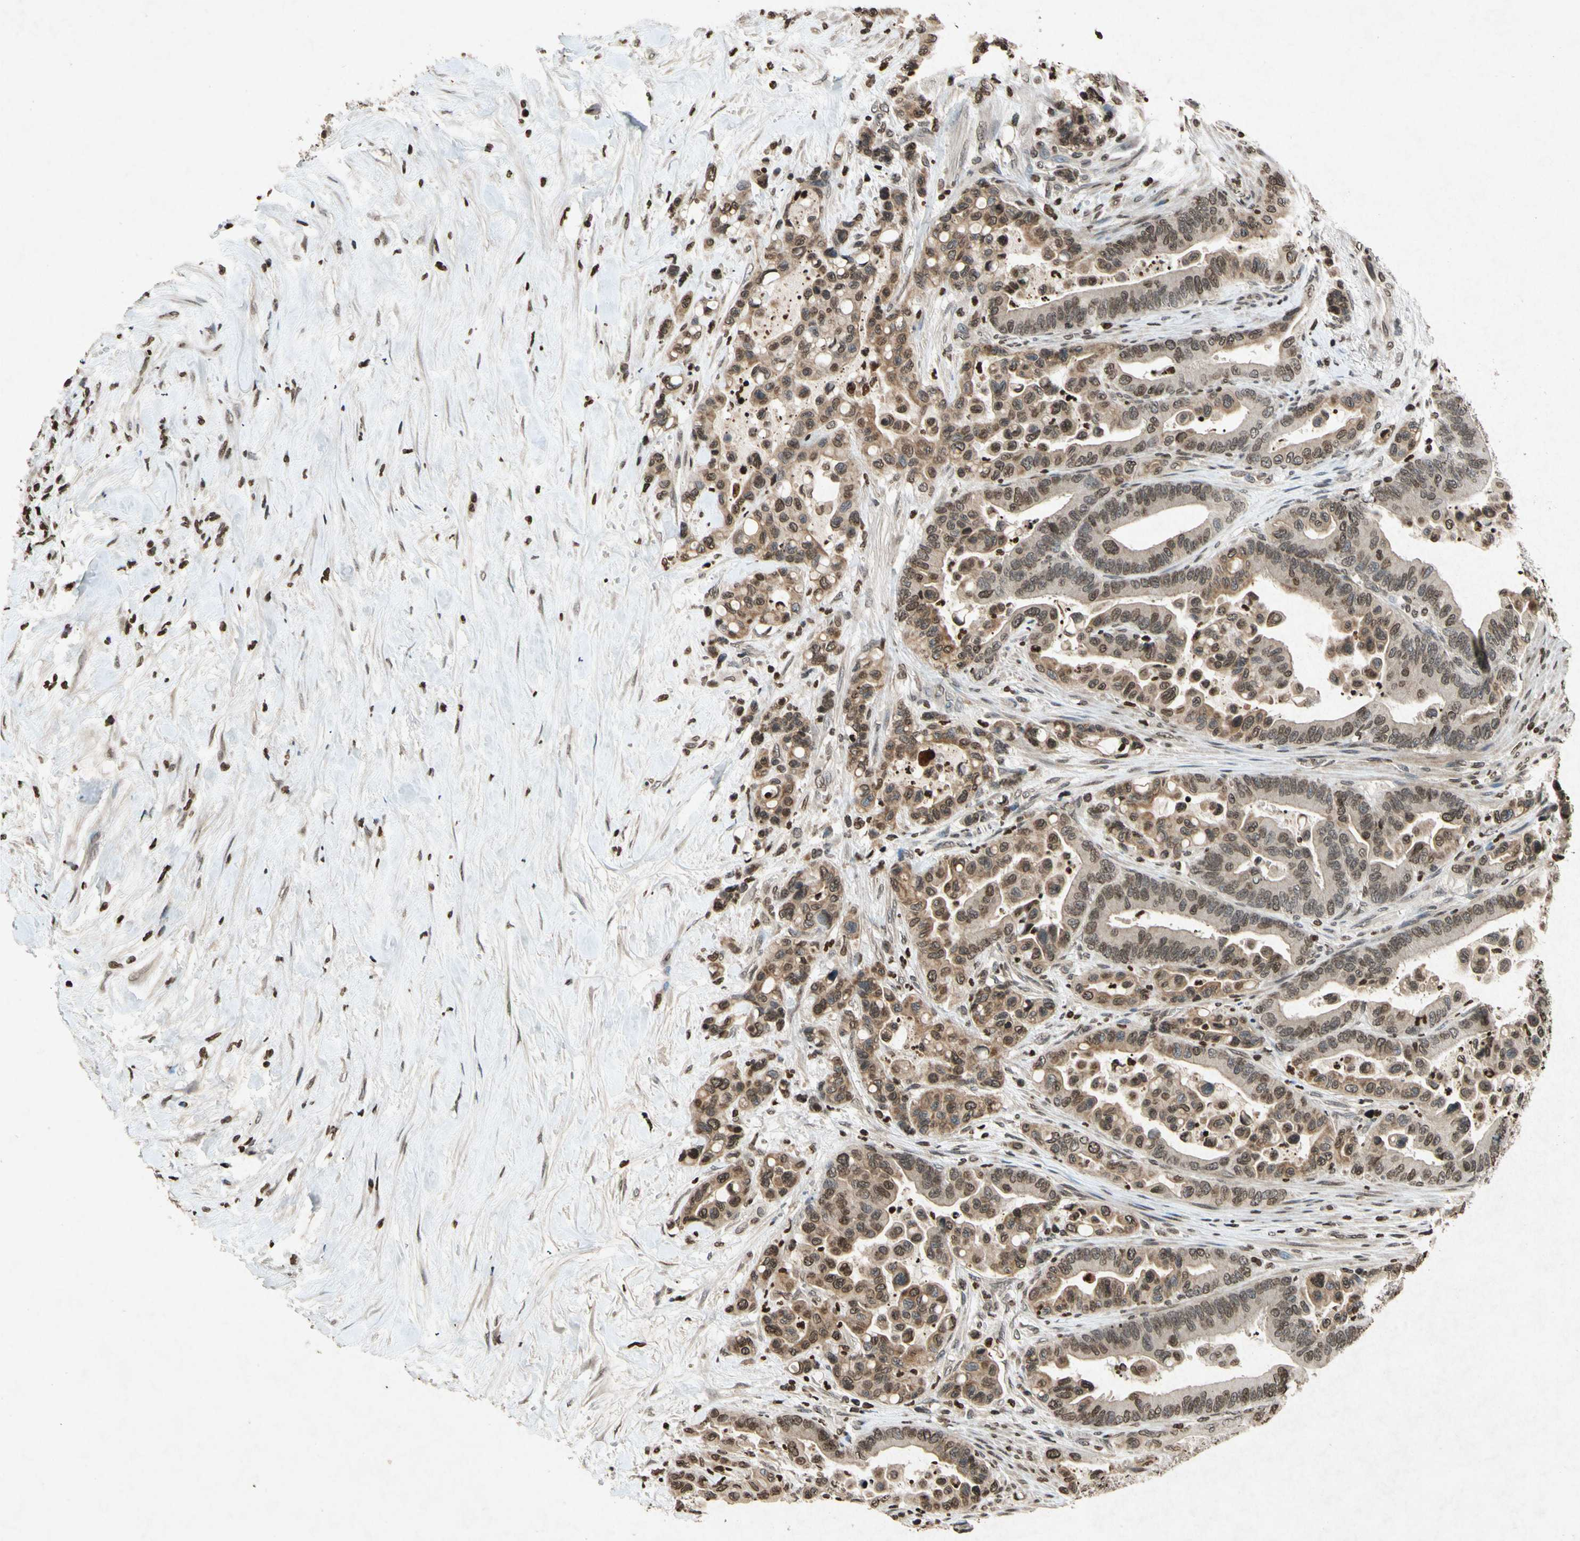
{"staining": {"intensity": "moderate", "quantity": "25%-75%", "location": "cytoplasmic/membranous,nuclear"}, "tissue": "colorectal cancer", "cell_type": "Tumor cells", "image_type": "cancer", "snomed": [{"axis": "morphology", "description": "Normal tissue, NOS"}, {"axis": "morphology", "description": "Adenocarcinoma, NOS"}, {"axis": "topography", "description": "Colon"}], "caption": "IHC of colorectal cancer (adenocarcinoma) demonstrates medium levels of moderate cytoplasmic/membranous and nuclear positivity in about 25%-75% of tumor cells.", "gene": "HOXB3", "patient": {"sex": "male", "age": 82}}